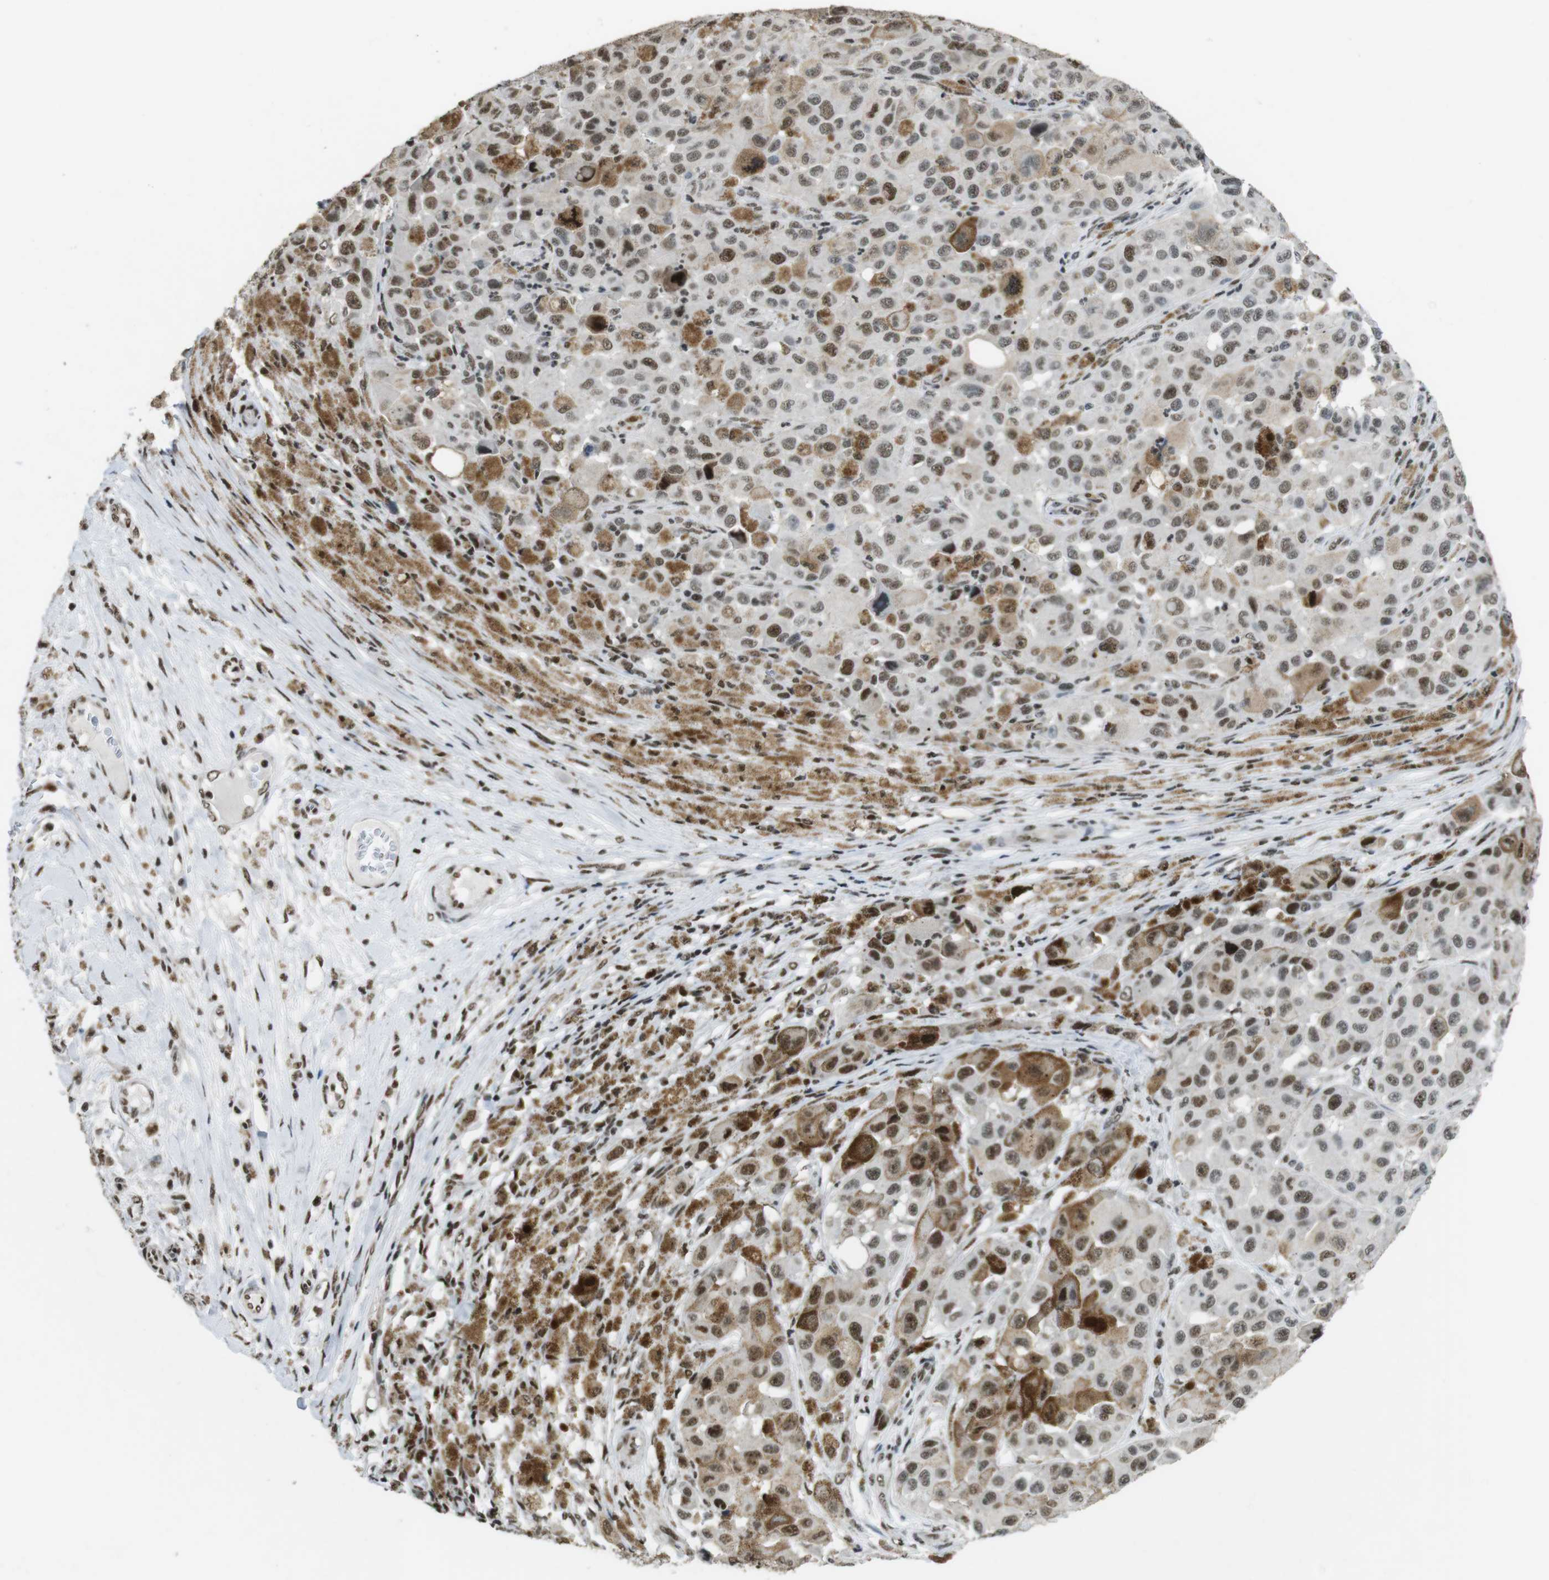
{"staining": {"intensity": "moderate", "quantity": ">75%", "location": "cytoplasmic/membranous,nuclear"}, "tissue": "melanoma", "cell_type": "Tumor cells", "image_type": "cancer", "snomed": [{"axis": "morphology", "description": "Malignant melanoma, NOS"}, {"axis": "topography", "description": "Skin"}], "caption": "A medium amount of moderate cytoplasmic/membranous and nuclear positivity is present in approximately >75% of tumor cells in malignant melanoma tissue.", "gene": "CSNK2B", "patient": {"sex": "male", "age": 96}}